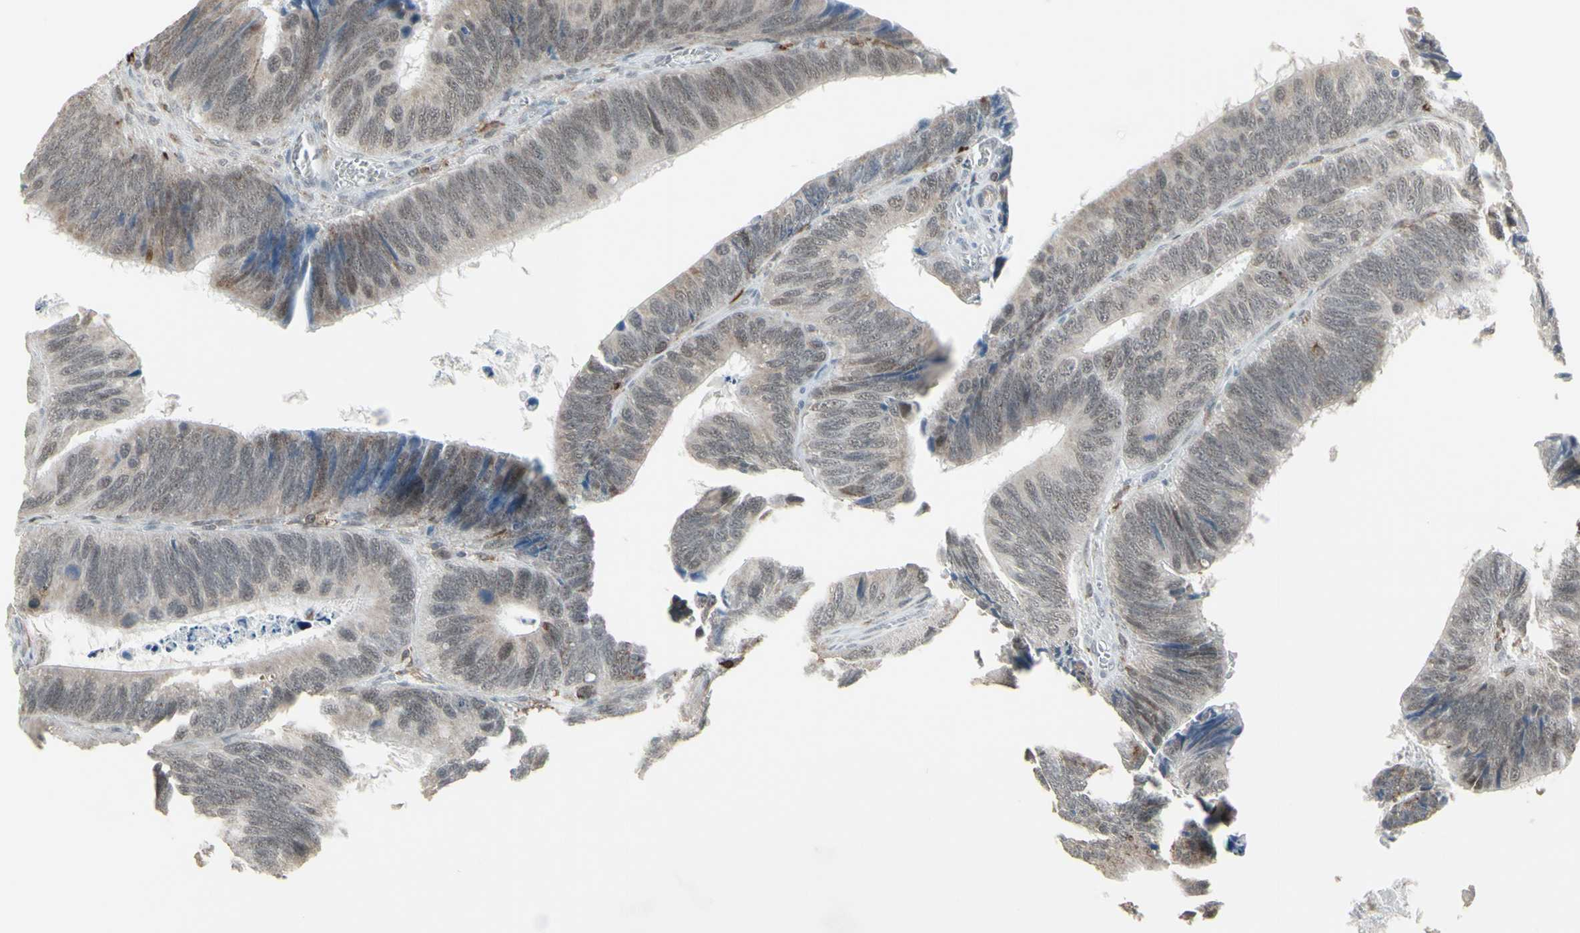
{"staining": {"intensity": "weak", "quantity": ">75%", "location": "cytoplasmic/membranous"}, "tissue": "colorectal cancer", "cell_type": "Tumor cells", "image_type": "cancer", "snomed": [{"axis": "morphology", "description": "Adenocarcinoma, NOS"}, {"axis": "topography", "description": "Colon"}], "caption": "Colorectal cancer was stained to show a protein in brown. There is low levels of weak cytoplasmic/membranous positivity in approximately >75% of tumor cells. (Stains: DAB in brown, nuclei in blue, Microscopy: brightfield microscopy at high magnification).", "gene": "SAMSN1", "patient": {"sex": "male", "age": 72}}